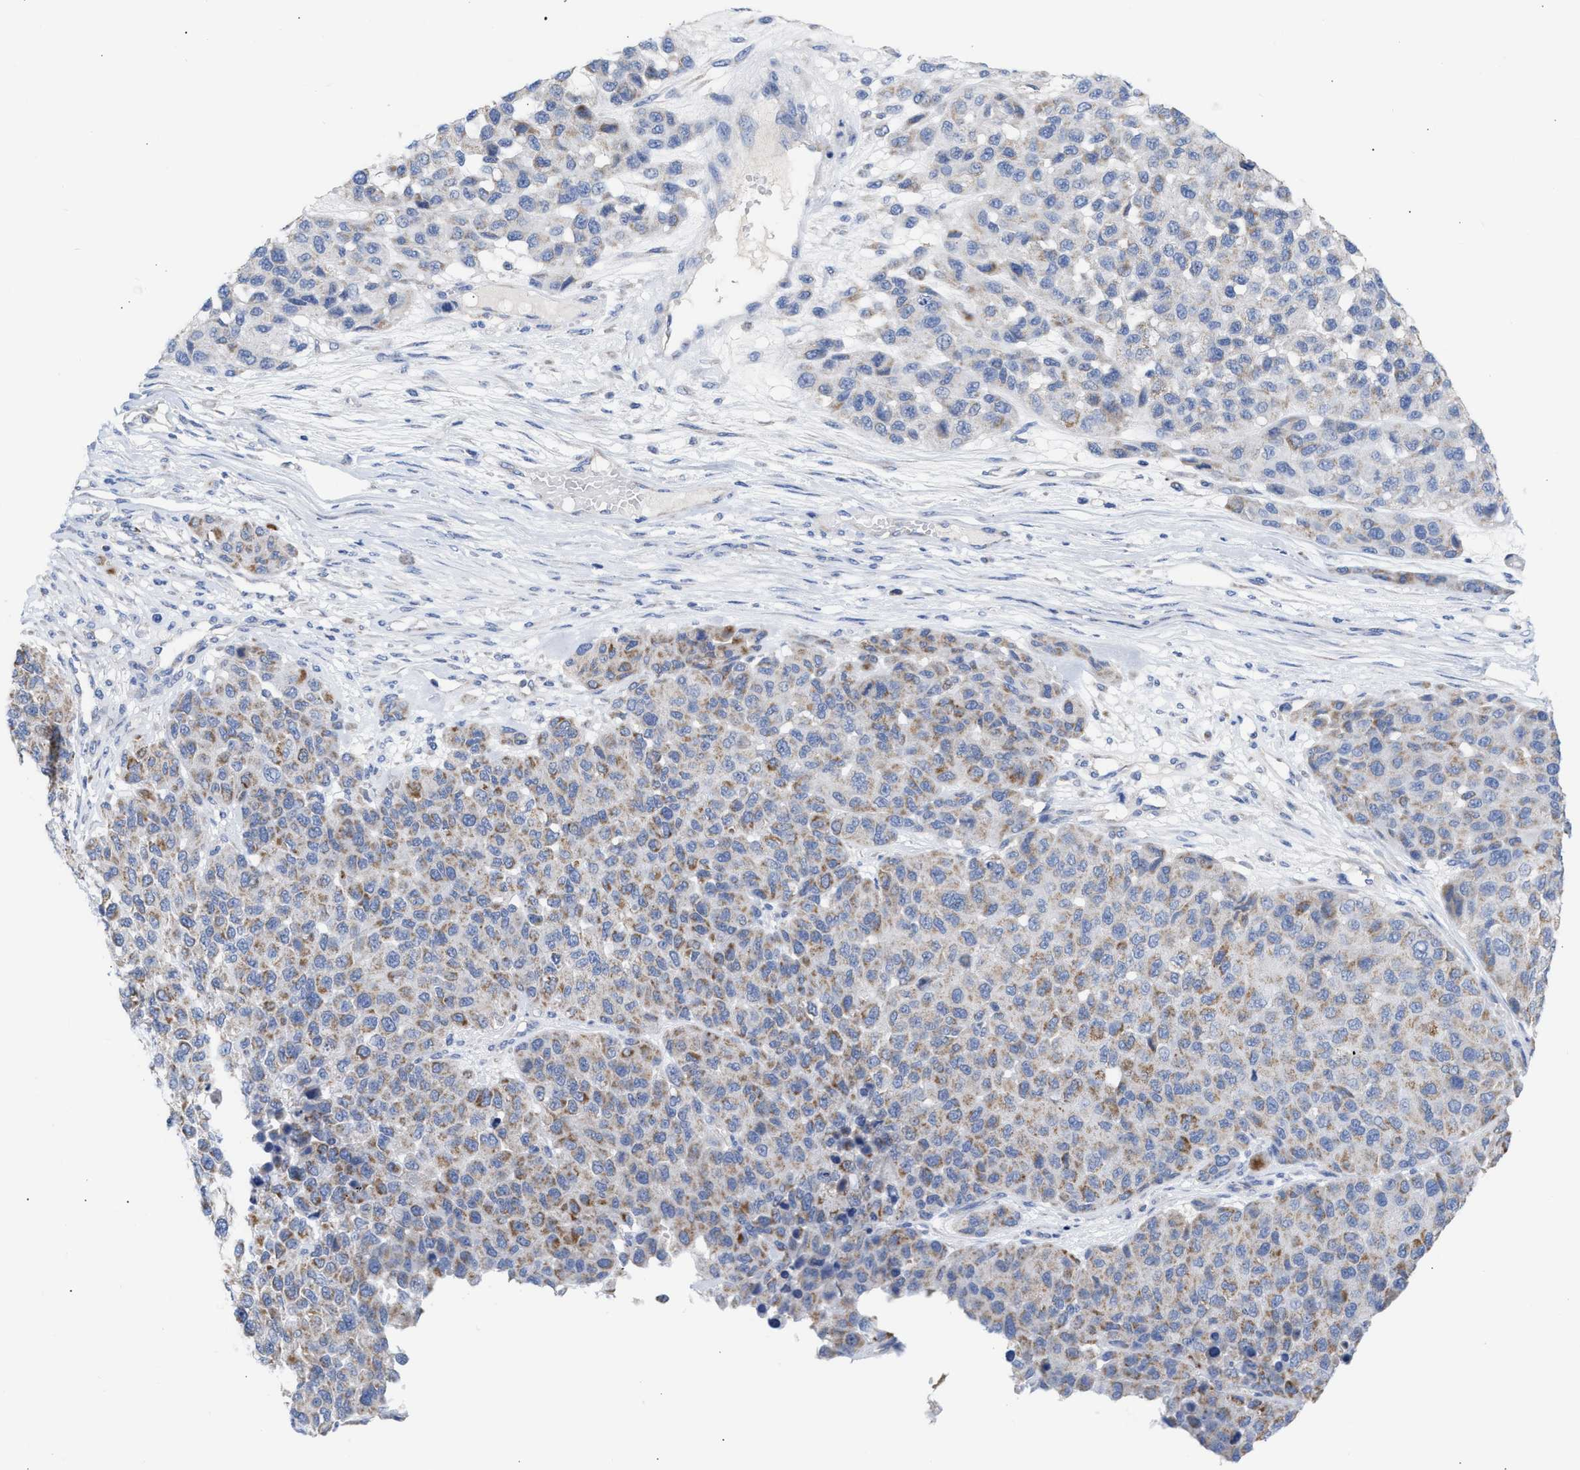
{"staining": {"intensity": "weak", "quantity": "25%-75%", "location": "cytoplasmic/membranous"}, "tissue": "melanoma", "cell_type": "Tumor cells", "image_type": "cancer", "snomed": [{"axis": "morphology", "description": "Malignant melanoma, NOS"}, {"axis": "topography", "description": "Skin"}], "caption": "Weak cytoplasmic/membranous expression is appreciated in approximately 25%-75% of tumor cells in malignant melanoma. (DAB IHC with brightfield microscopy, high magnification).", "gene": "ACOT13", "patient": {"sex": "male", "age": 62}}